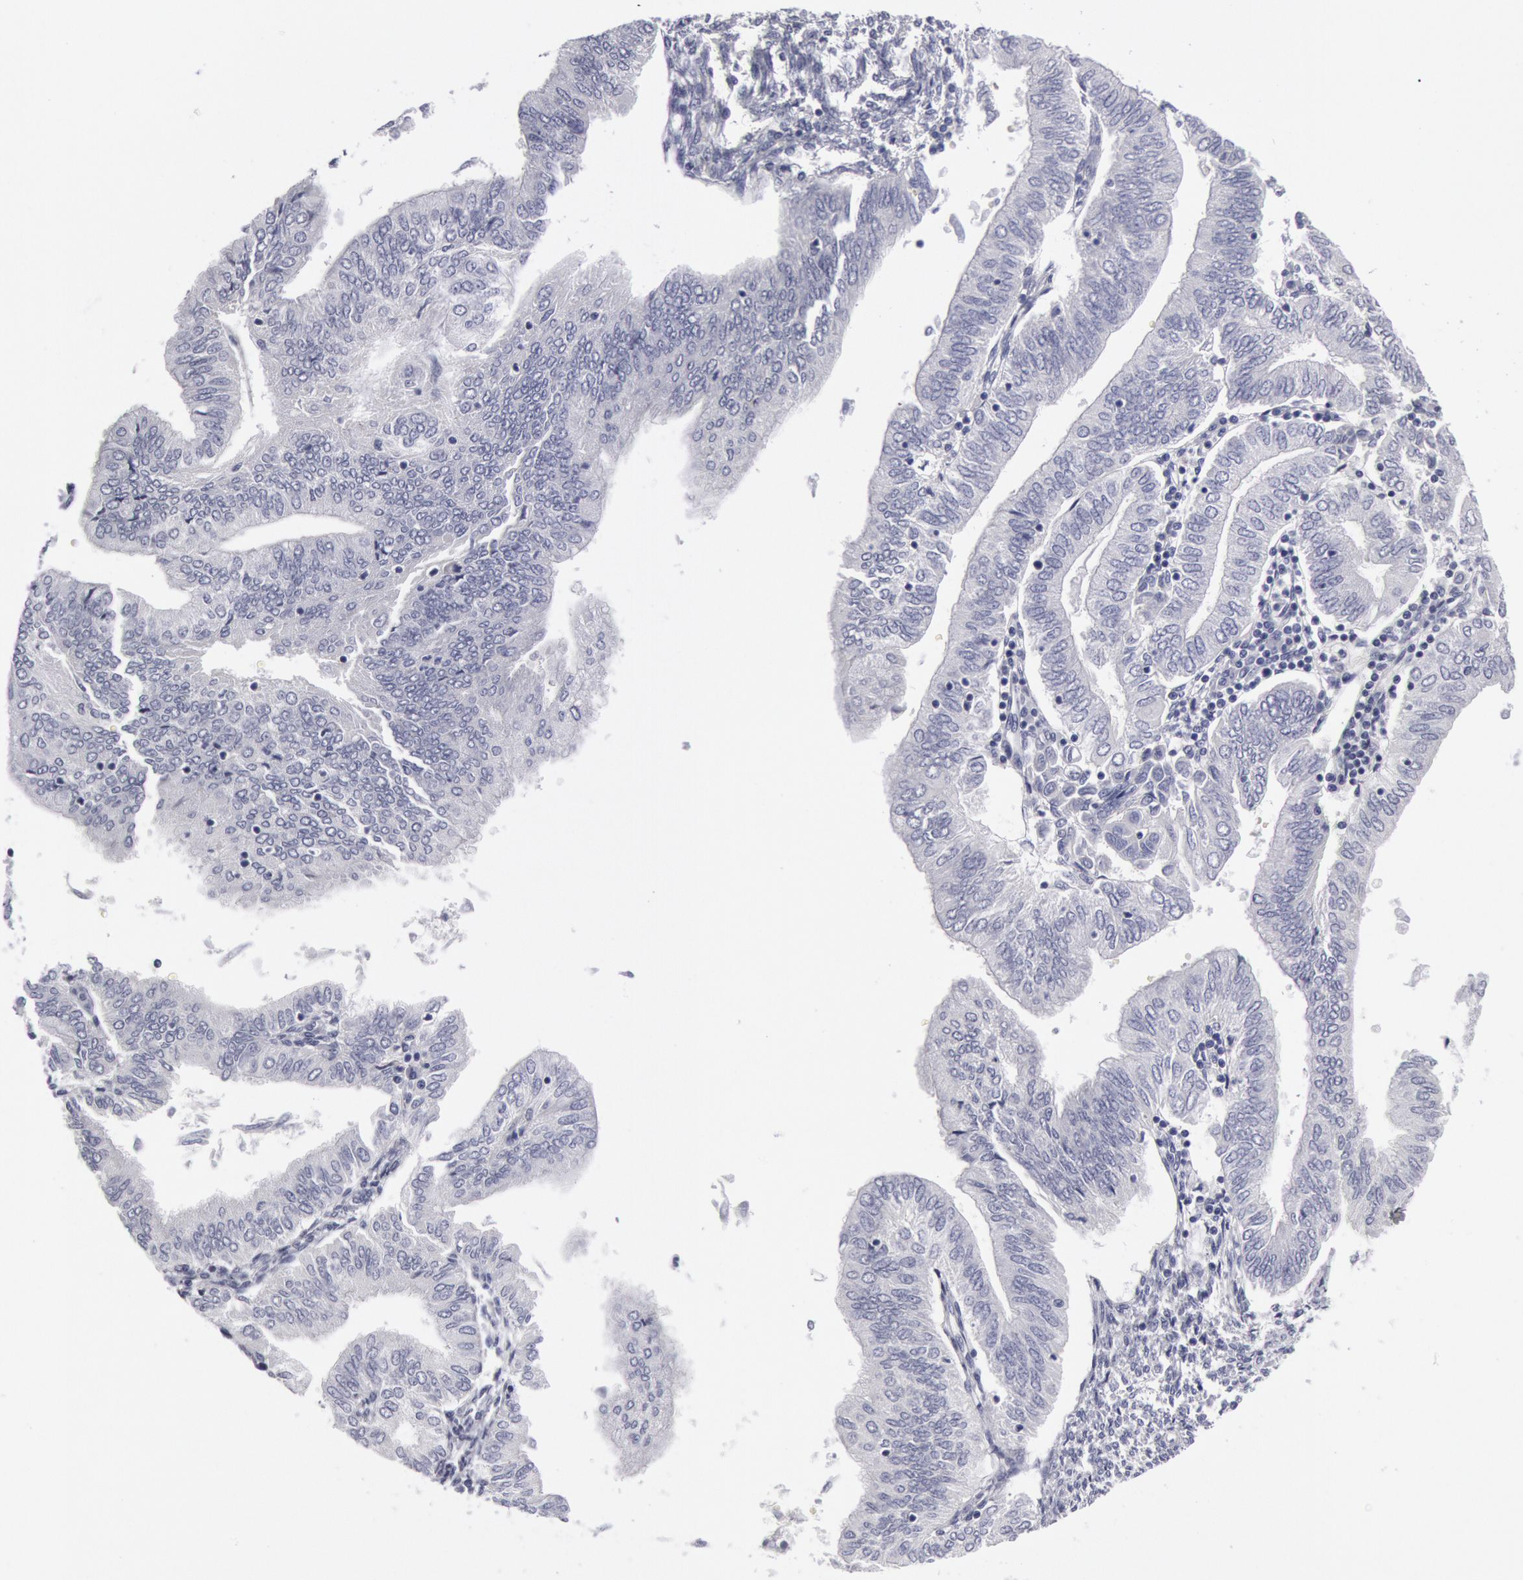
{"staining": {"intensity": "negative", "quantity": "none", "location": "none"}, "tissue": "endometrial cancer", "cell_type": "Tumor cells", "image_type": "cancer", "snomed": [{"axis": "morphology", "description": "Adenocarcinoma, NOS"}, {"axis": "topography", "description": "Endometrium"}], "caption": "High magnification brightfield microscopy of endometrial adenocarcinoma stained with DAB (3,3'-diaminobenzidine) (brown) and counterstained with hematoxylin (blue): tumor cells show no significant positivity.", "gene": "FHL1", "patient": {"sex": "female", "age": 51}}